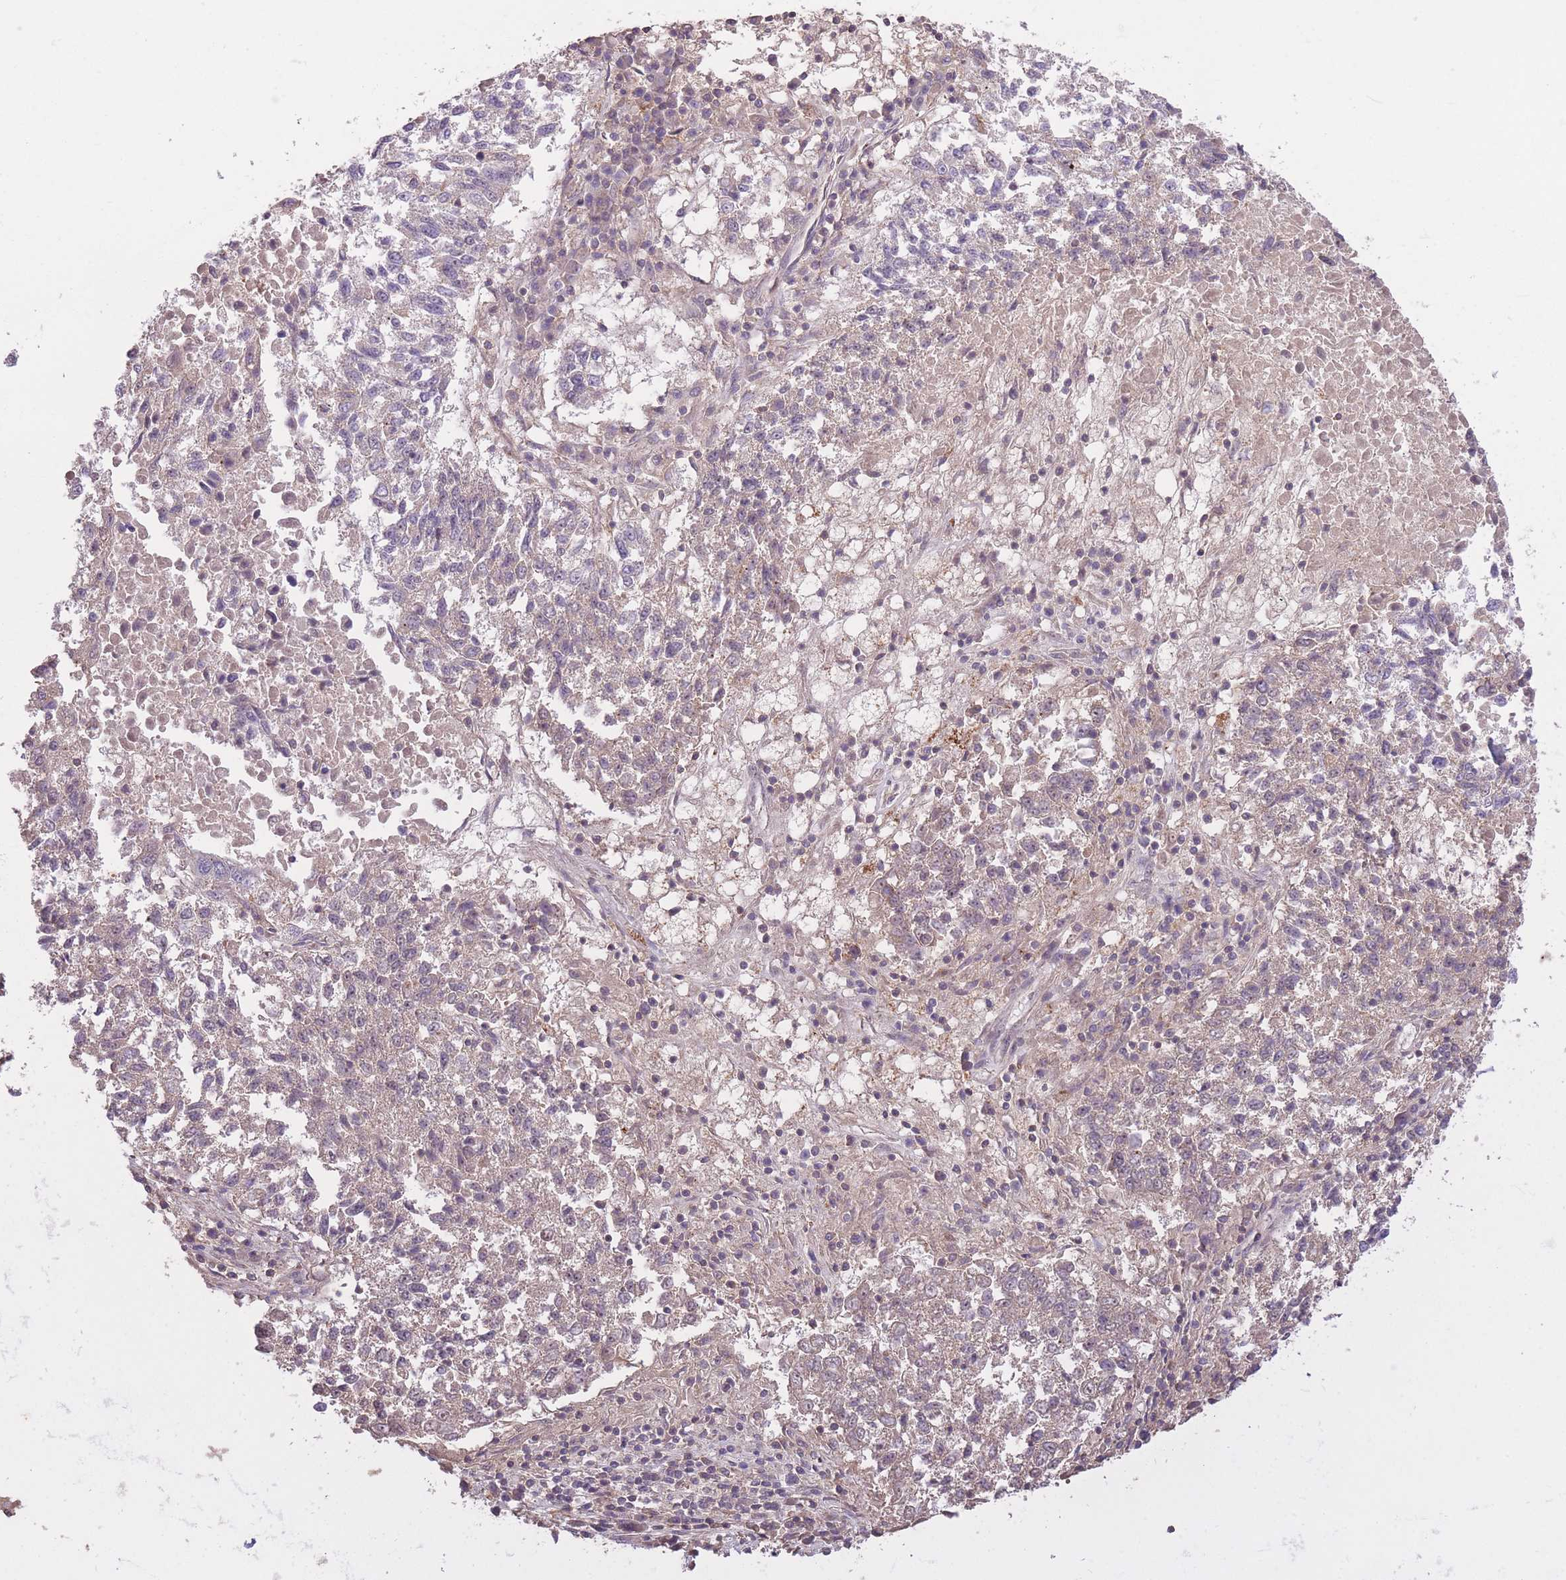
{"staining": {"intensity": "weak", "quantity": "<25%", "location": "cytoplasmic/membranous"}, "tissue": "lung cancer", "cell_type": "Tumor cells", "image_type": "cancer", "snomed": [{"axis": "morphology", "description": "Squamous cell carcinoma, NOS"}, {"axis": "topography", "description": "Lung"}], "caption": "This histopathology image is of lung cancer (squamous cell carcinoma) stained with IHC to label a protein in brown with the nuclei are counter-stained blue. There is no expression in tumor cells.", "gene": "POLR3F", "patient": {"sex": "male", "age": 73}}